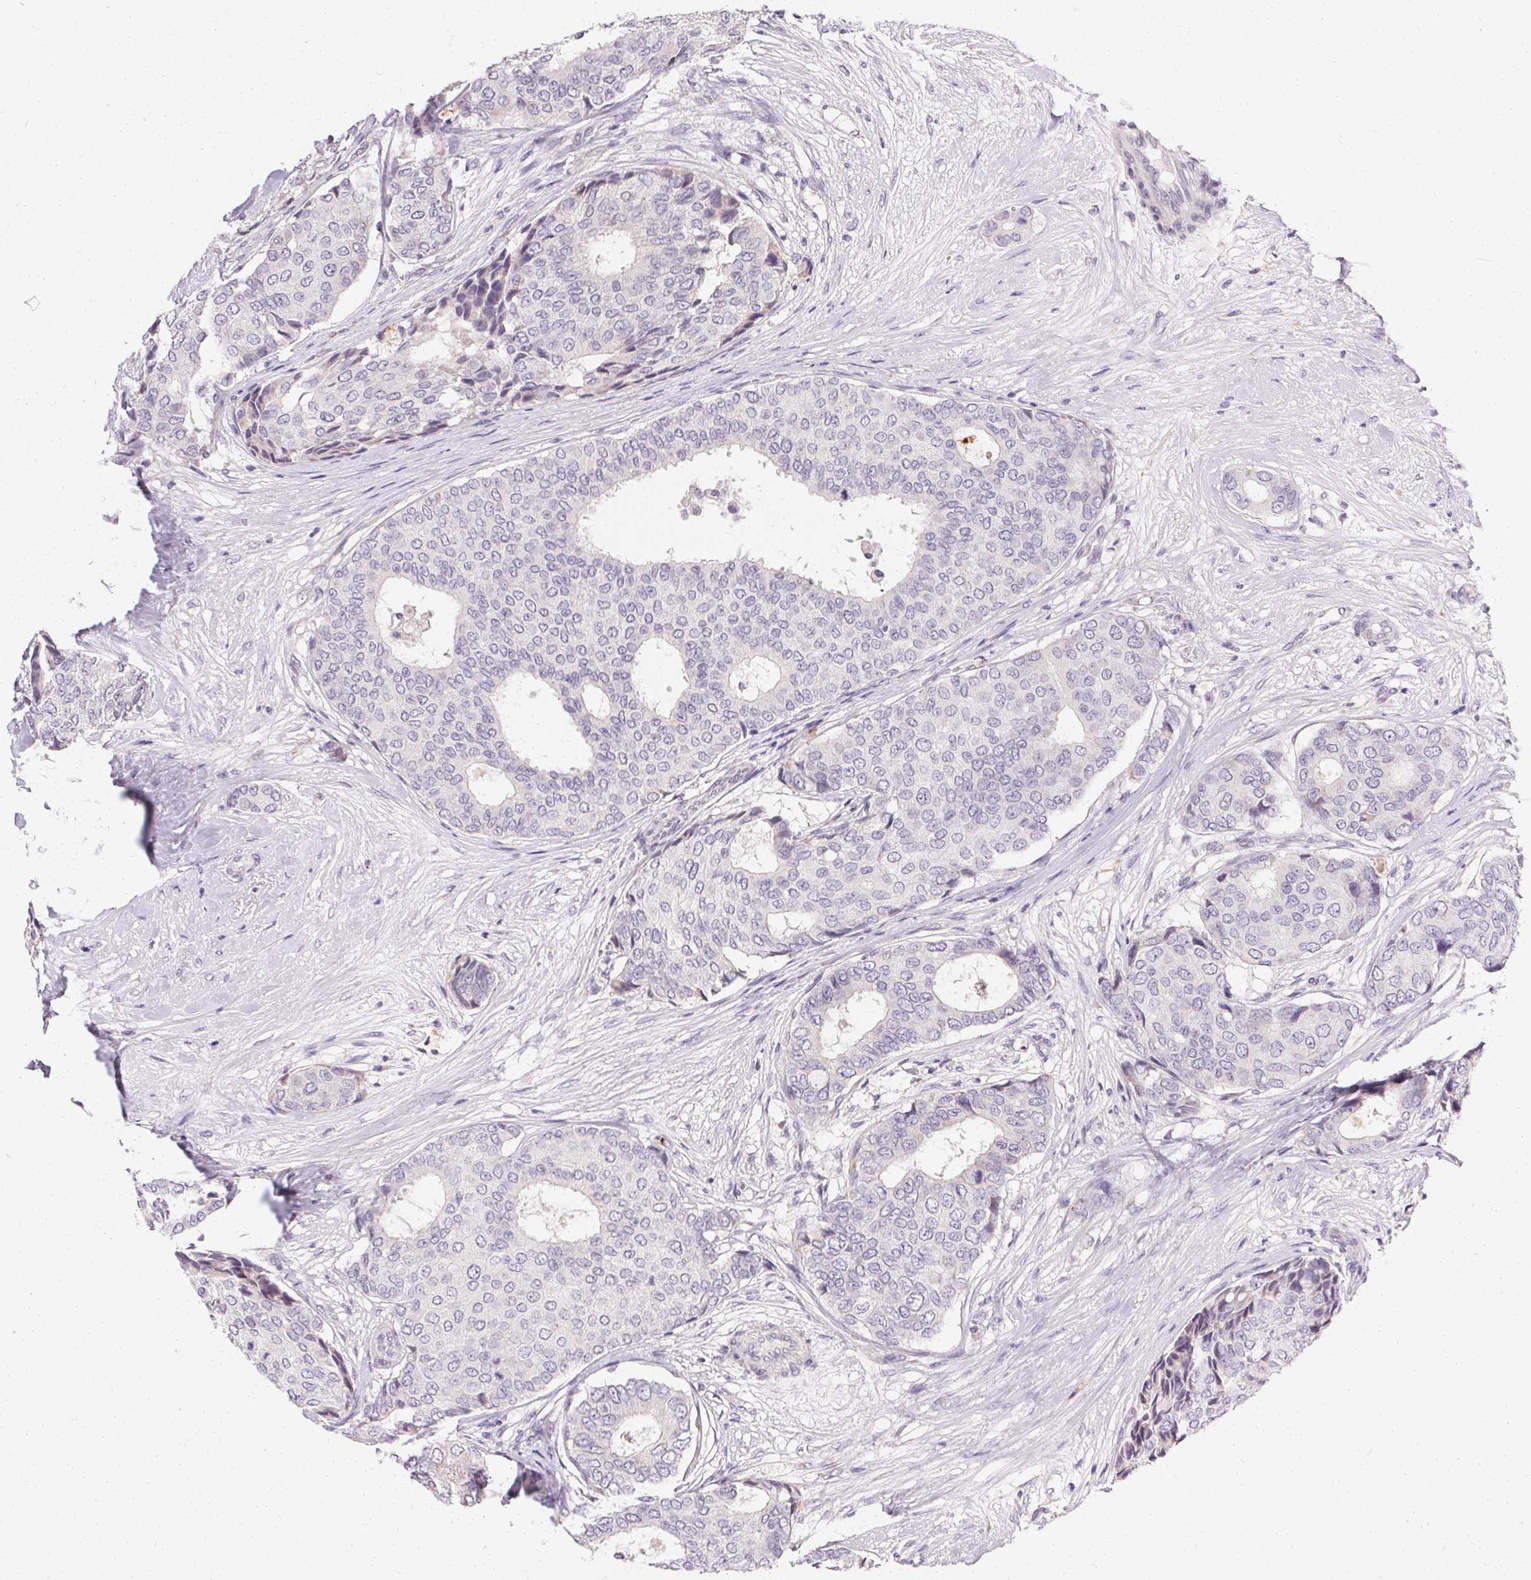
{"staining": {"intensity": "negative", "quantity": "none", "location": "none"}, "tissue": "breast cancer", "cell_type": "Tumor cells", "image_type": "cancer", "snomed": [{"axis": "morphology", "description": "Duct carcinoma"}, {"axis": "topography", "description": "Breast"}], "caption": "High magnification brightfield microscopy of infiltrating ductal carcinoma (breast) stained with DAB (3,3'-diaminobenzidine) (brown) and counterstained with hematoxylin (blue): tumor cells show no significant staining.", "gene": "TRIP13", "patient": {"sex": "female", "age": 75}}